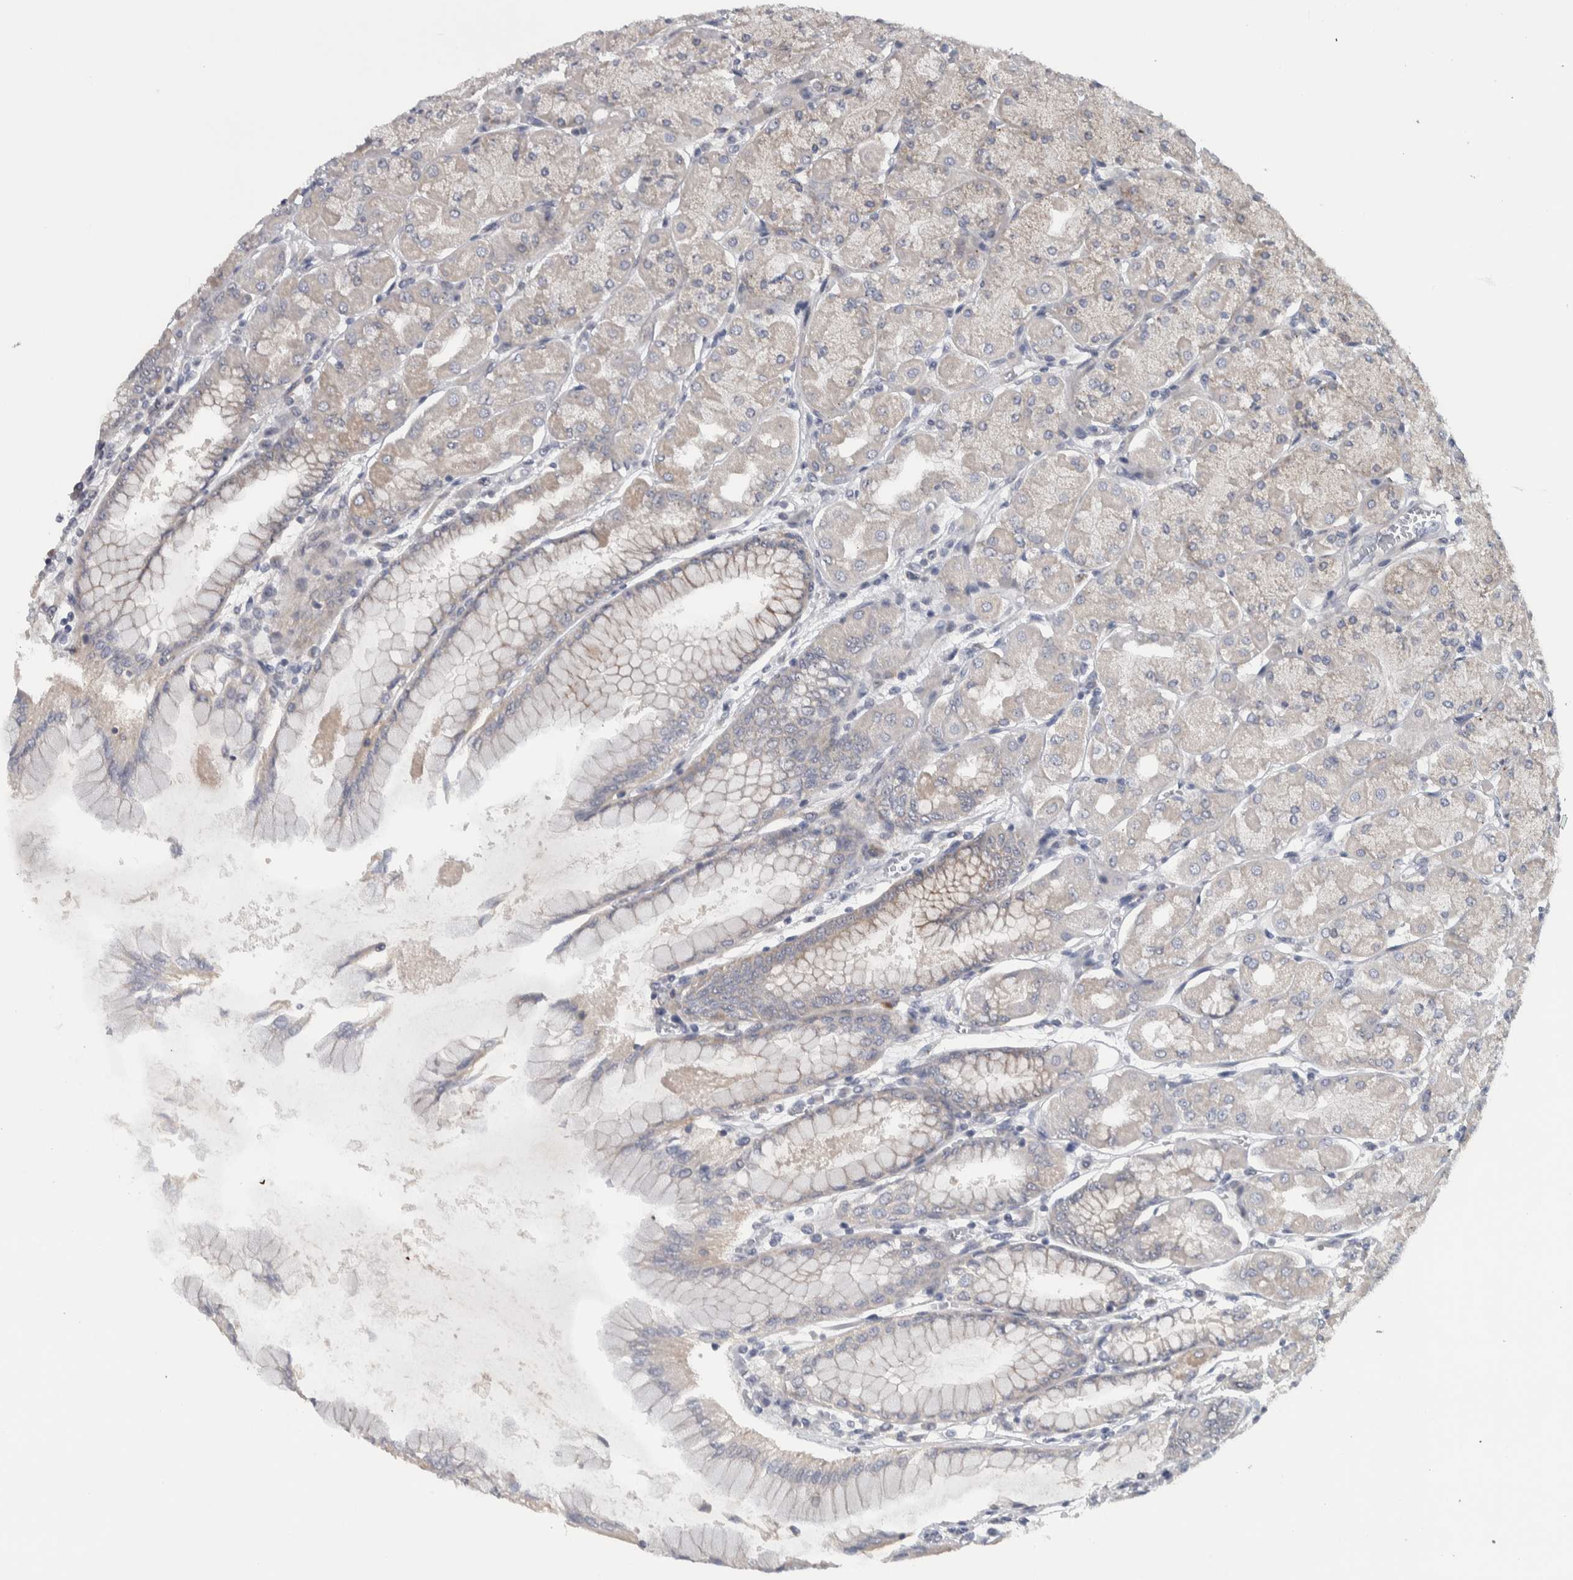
{"staining": {"intensity": "moderate", "quantity": "25%-75%", "location": "cytoplasmic/membranous"}, "tissue": "stomach", "cell_type": "Glandular cells", "image_type": "normal", "snomed": [{"axis": "morphology", "description": "Normal tissue, NOS"}, {"axis": "topography", "description": "Stomach, upper"}], "caption": "Moderate cytoplasmic/membranous positivity for a protein is present in about 25%-75% of glandular cells of normal stomach using IHC.", "gene": "PRRG4", "patient": {"sex": "female", "age": 56}}